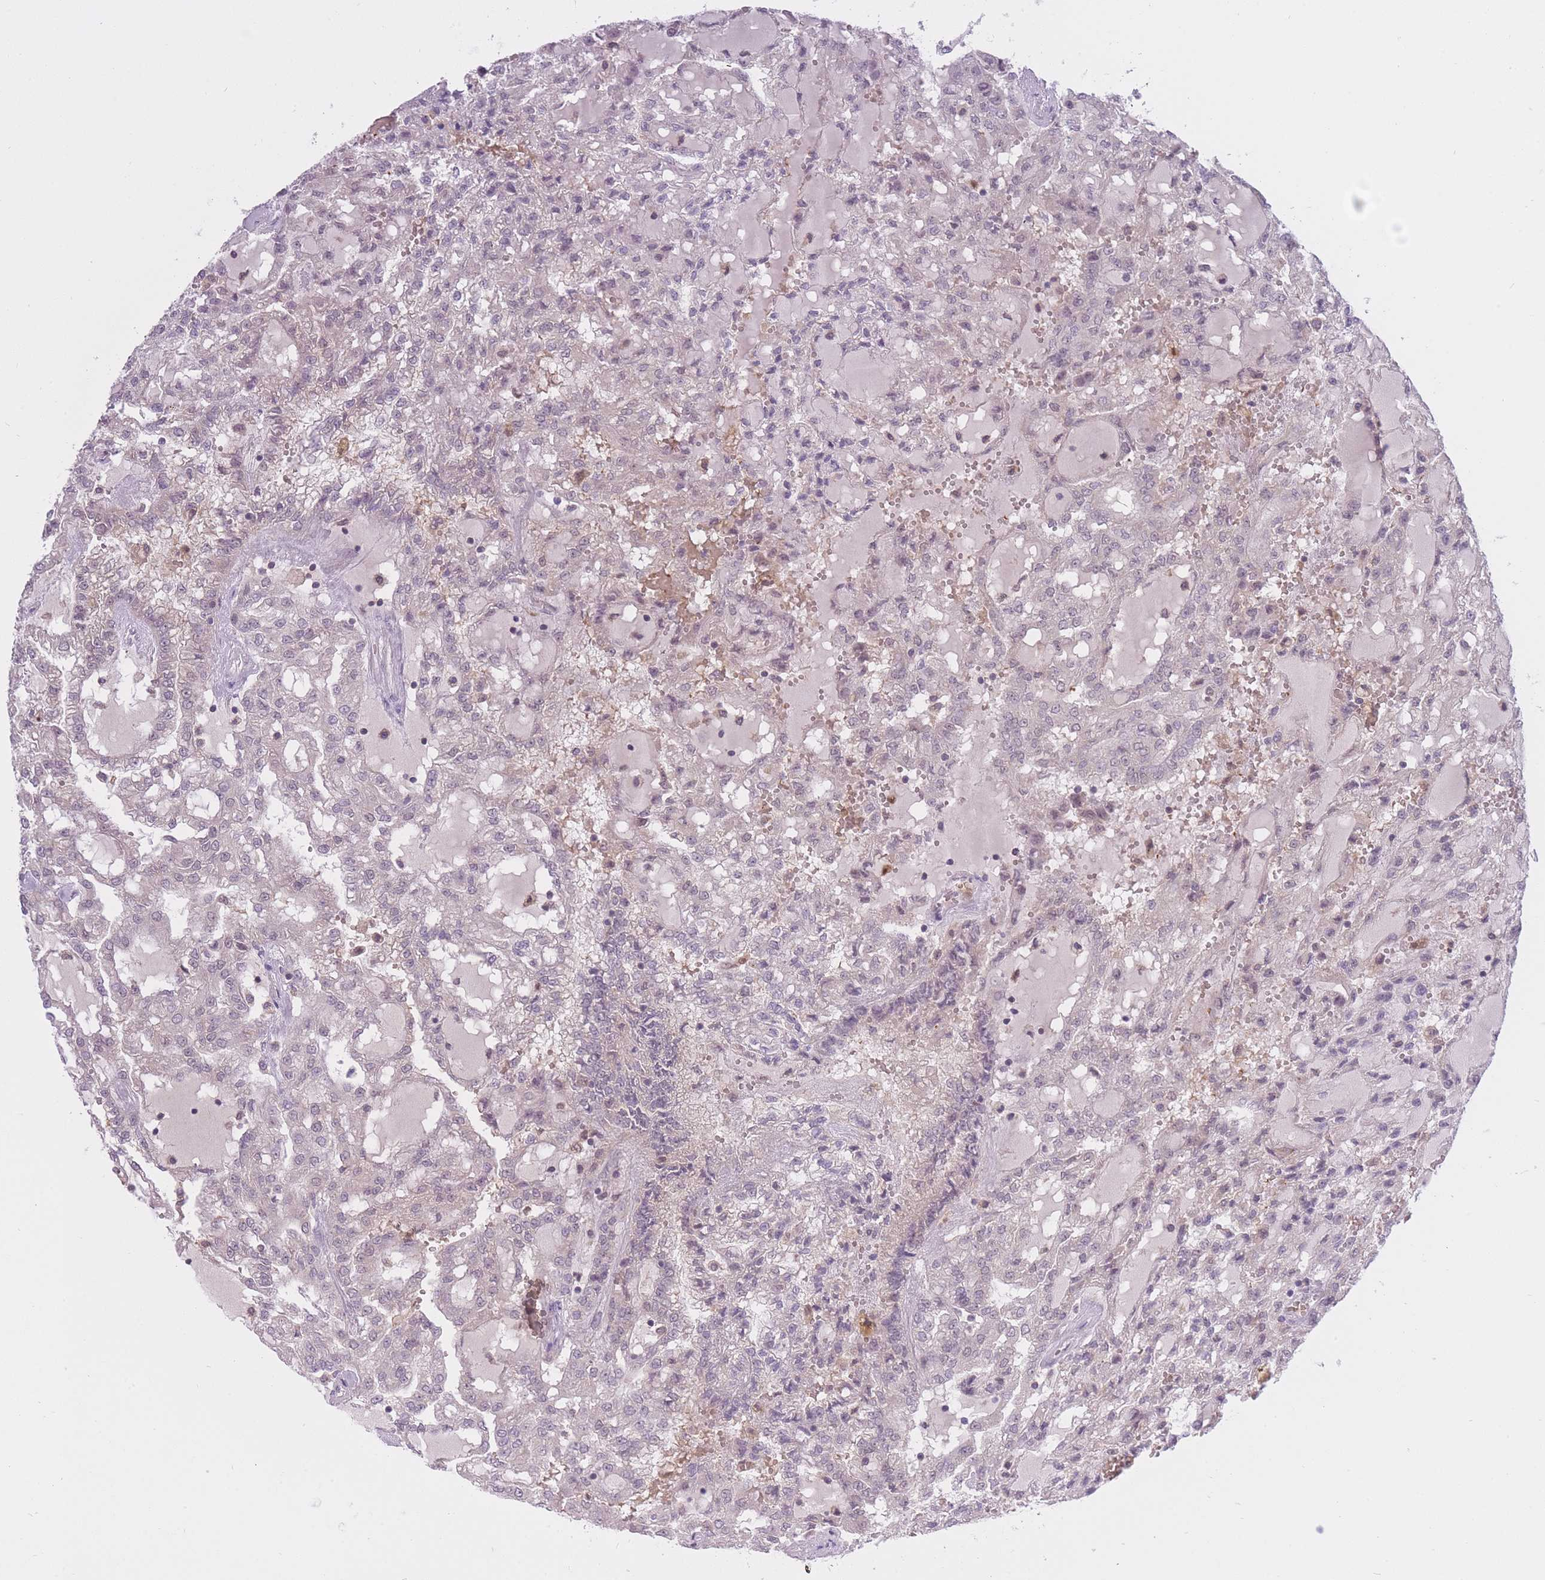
{"staining": {"intensity": "weak", "quantity": "<25%", "location": "nuclear"}, "tissue": "renal cancer", "cell_type": "Tumor cells", "image_type": "cancer", "snomed": [{"axis": "morphology", "description": "Adenocarcinoma, NOS"}, {"axis": "topography", "description": "Kidney"}], "caption": "Immunohistochemical staining of human adenocarcinoma (renal) demonstrates no significant expression in tumor cells.", "gene": "CXorf38", "patient": {"sex": "male", "age": 63}}